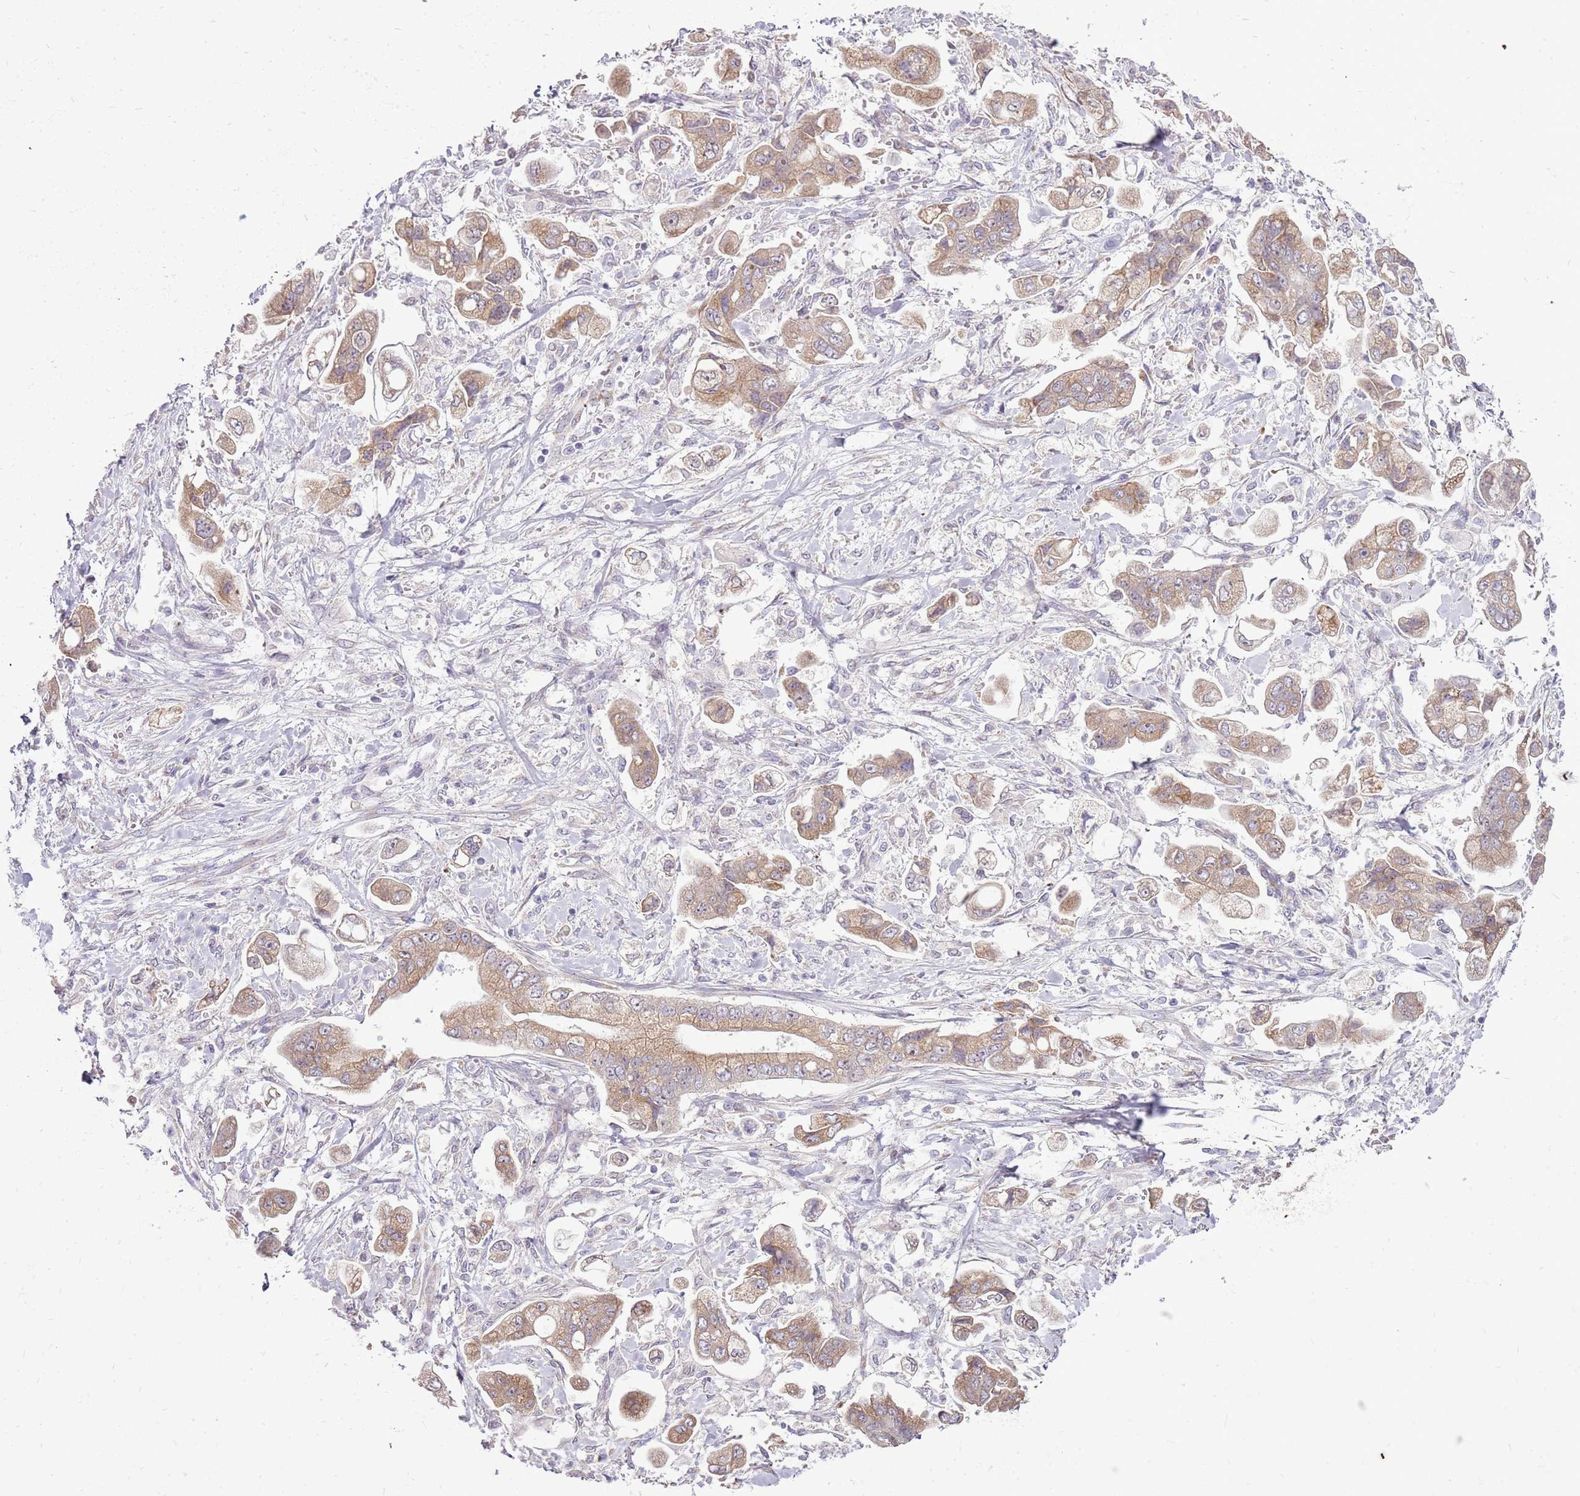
{"staining": {"intensity": "moderate", "quantity": ">75%", "location": "cytoplasmic/membranous"}, "tissue": "stomach cancer", "cell_type": "Tumor cells", "image_type": "cancer", "snomed": [{"axis": "morphology", "description": "Adenocarcinoma, NOS"}, {"axis": "topography", "description": "Stomach"}], "caption": "Brown immunohistochemical staining in human stomach cancer displays moderate cytoplasmic/membranous positivity in approximately >75% of tumor cells.", "gene": "UGGT2", "patient": {"sex": "male", "age": 62}}